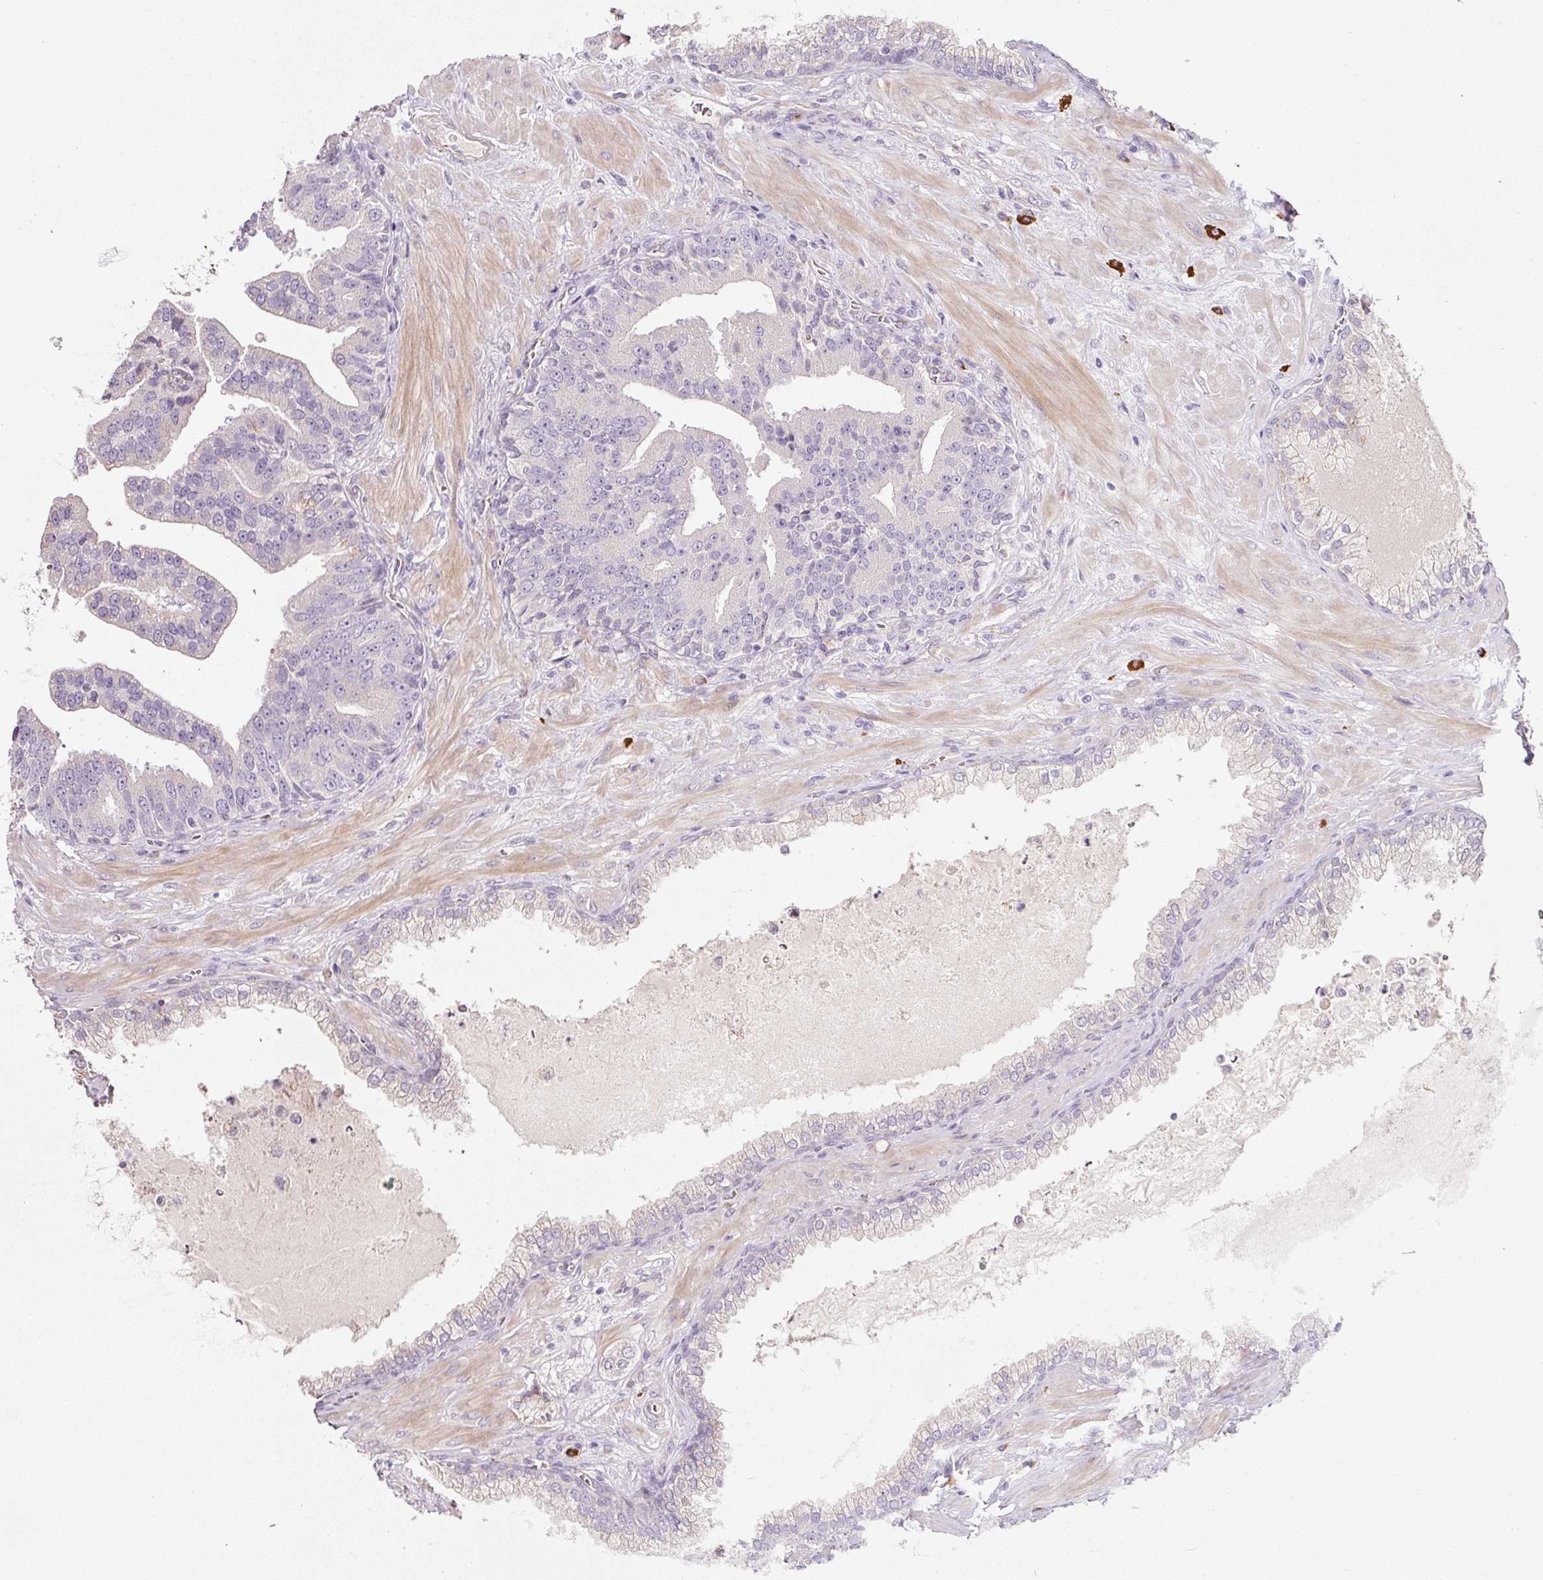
{"staining": {"intensity": "negative", "quantity": "none", "location": "none"}, "tissue": "prostate cancer", "cell_type": "Tumor cells", "image_type": "cancer", "snomed": [{"axis": "morphology", "description": "Adenocarcinoma, High grade"}, {"axis": "topography", "description": "Prostate"}], "caption": "An immunohistochemistry (IHC) micrograph of adenocarcinoma (high-grade) (prostate) is shown. There is no staining in tumor cells of adenocarcinoma (high-grade) (prostate).", "gene": "NBPF11", "patient": {"sex": "male", "age": 55}}